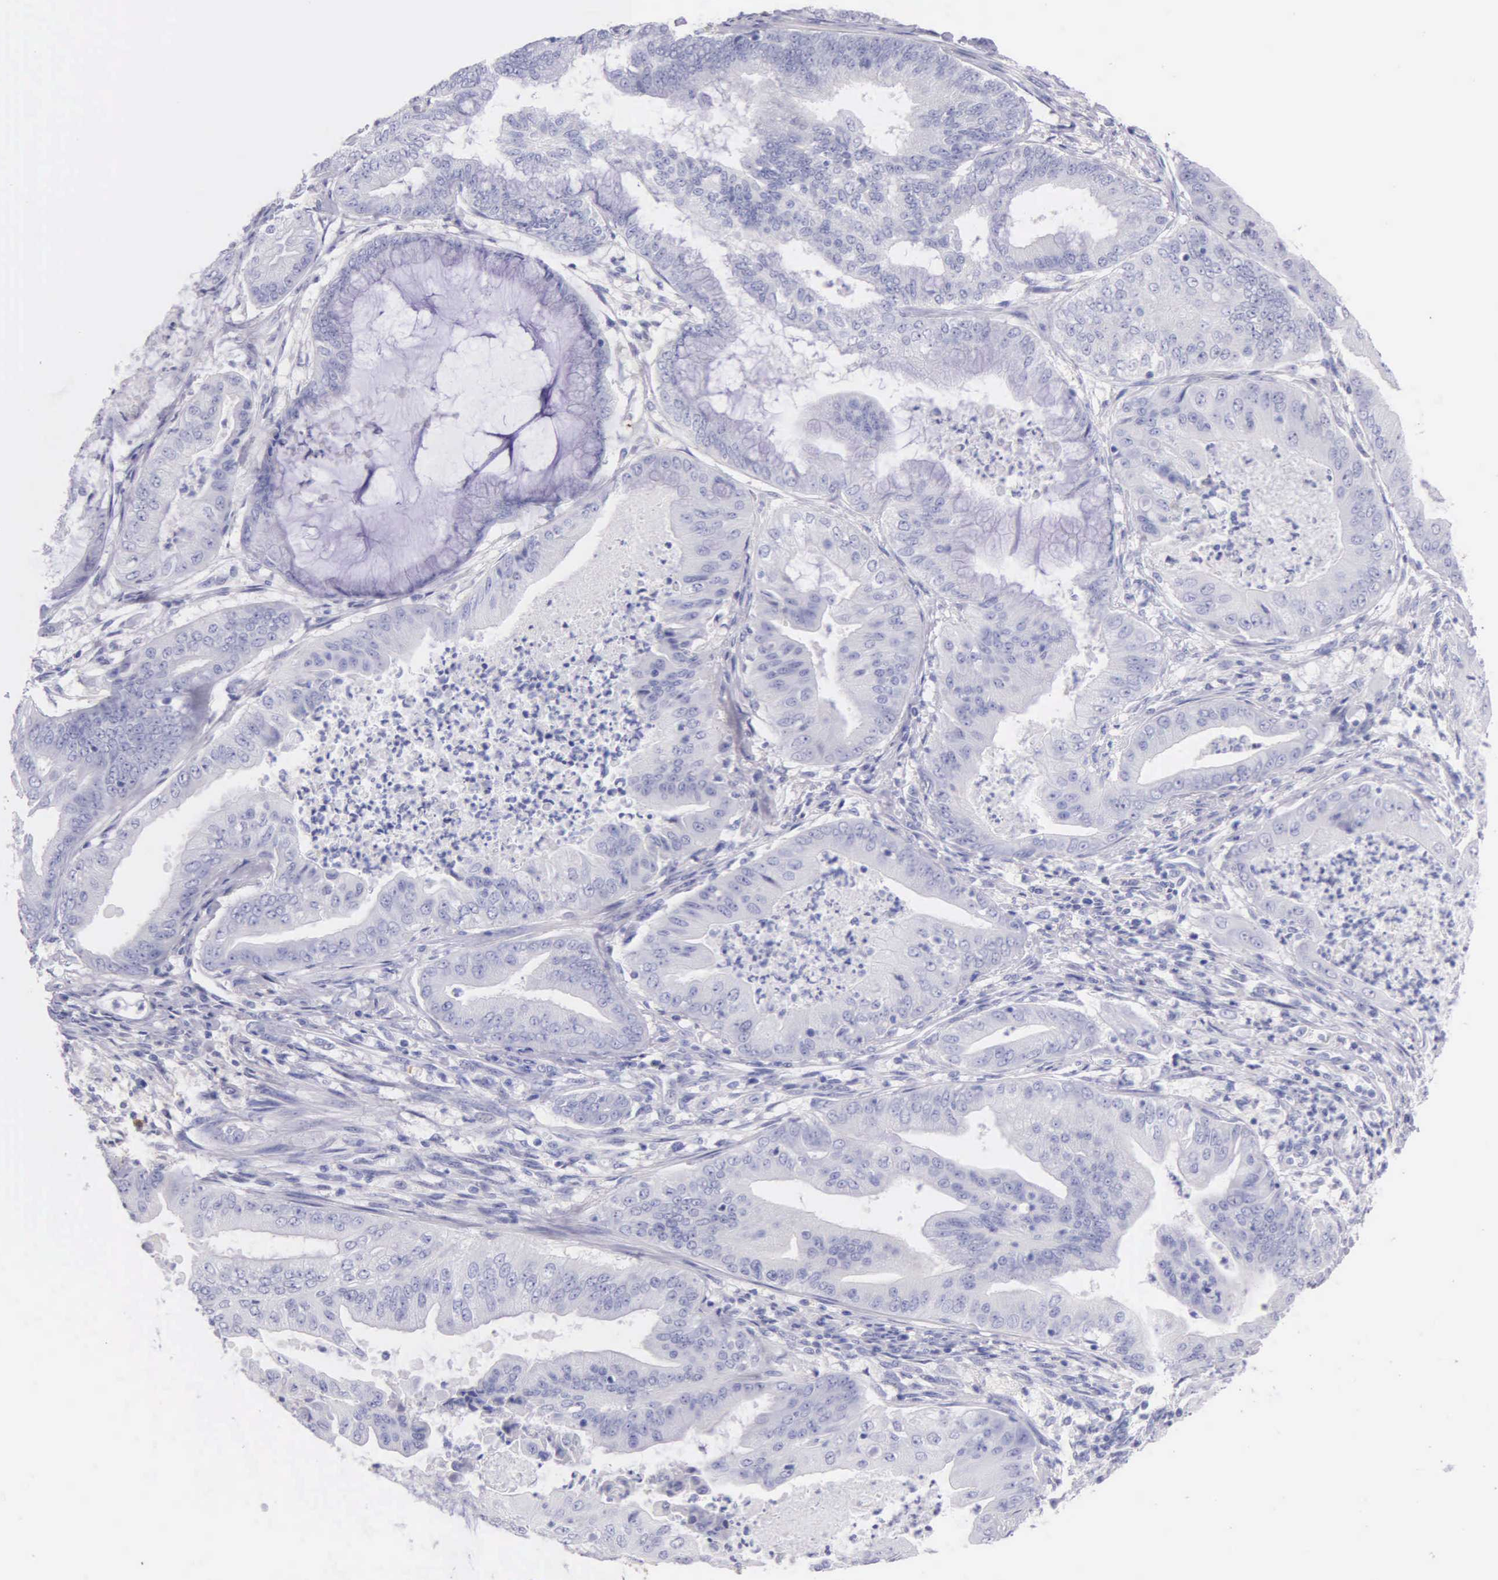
{"staining": {"intensity": "negative", "quantity": "none", "location": "none"}, "tissue": "endometrial cancer", "cell_type": "Tumor cells", "image_type": "cancer", "snomed": [{"axis": "morphology", "description": "Adenocarcinoma, NOS"}, {"axis": "topography", "description": "Endometrium"}], "caption": "There is no significant expression in tumor cells of endometrial cancer.", "gene": "GSTT2", "patient": {"sex": "female", "age": 63}}